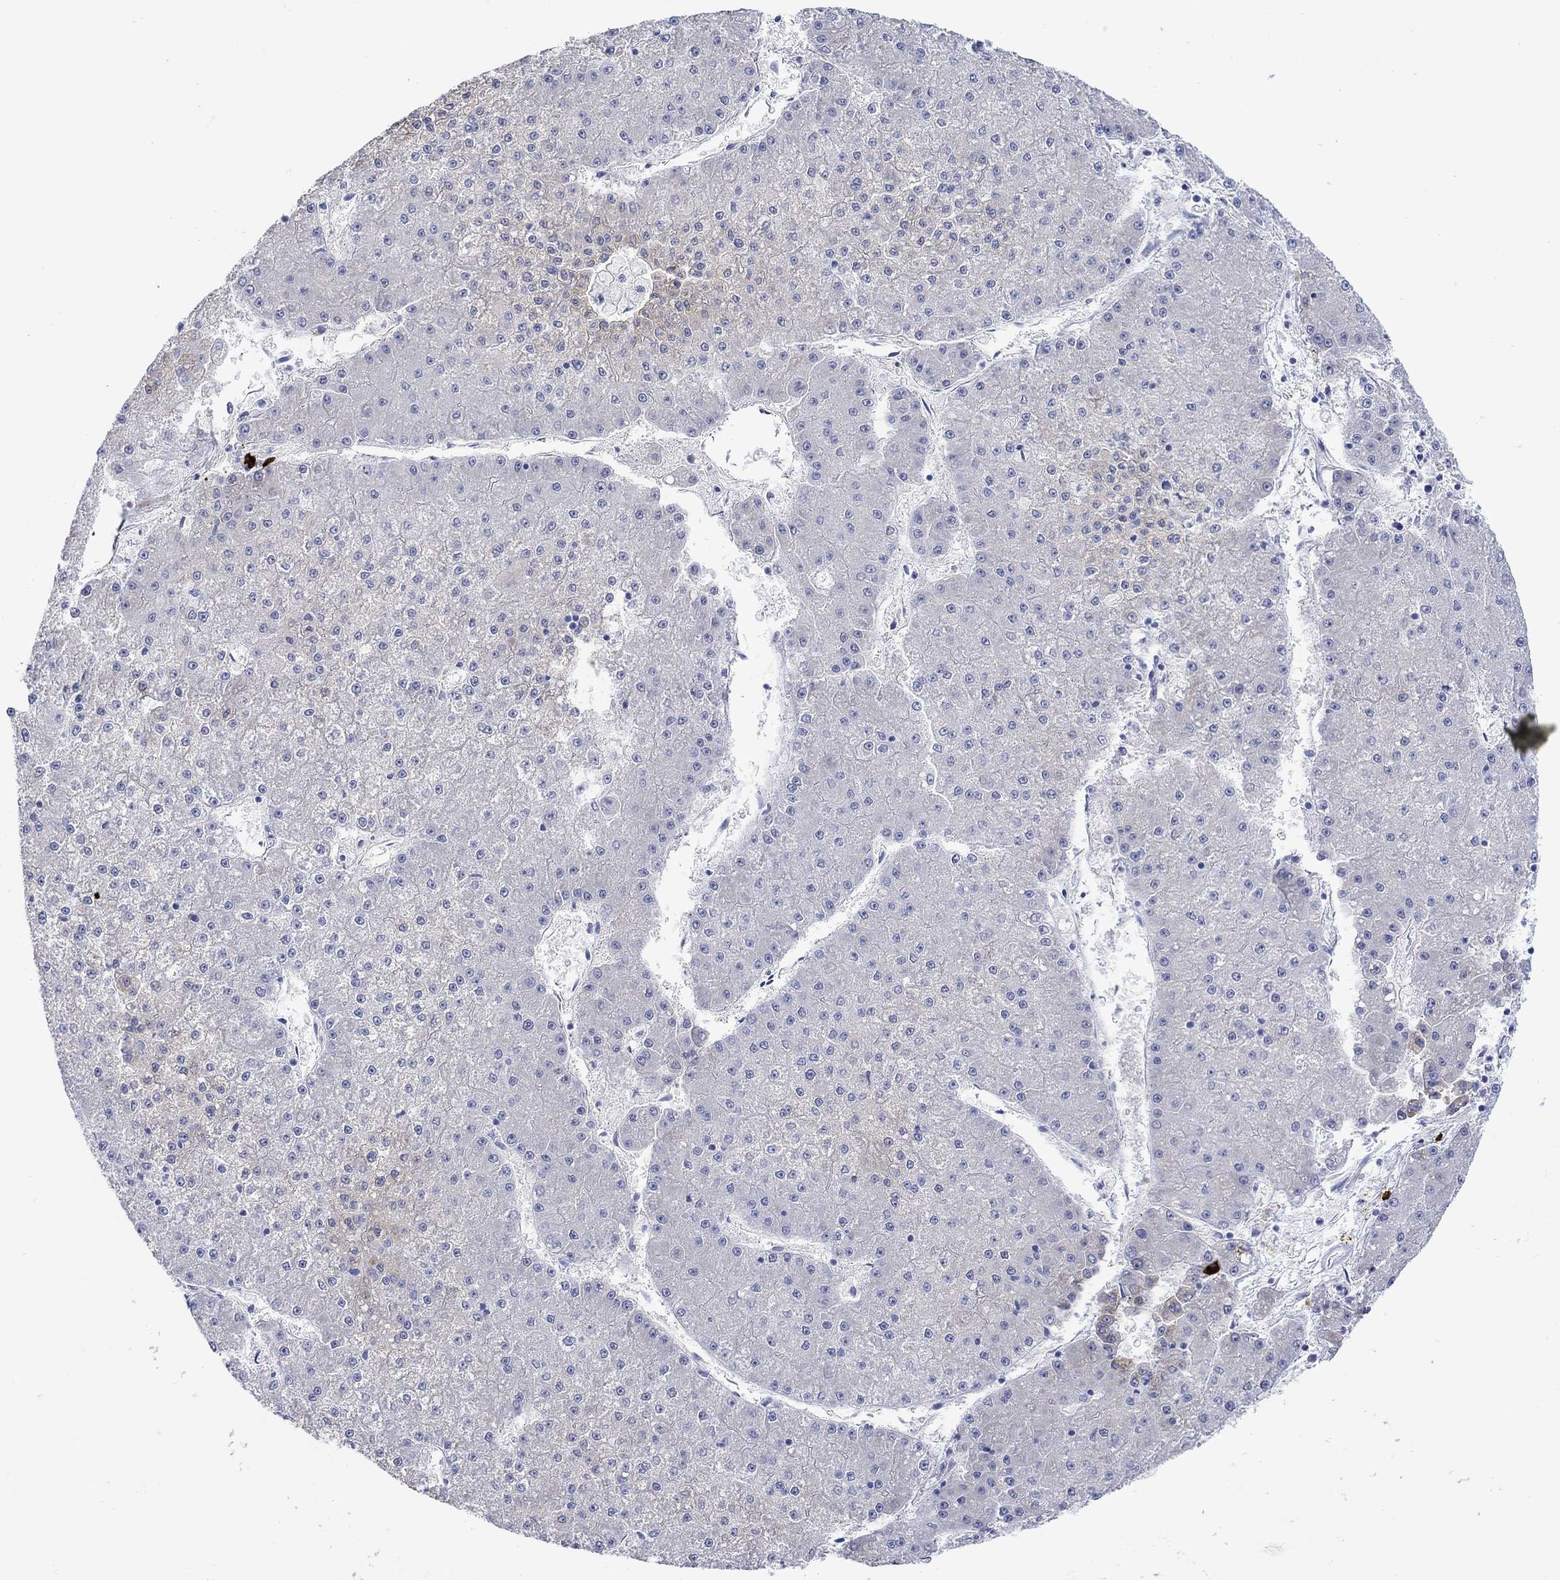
{"staining": {"intensity": "weak", "quantity": "<25%", "location": "cytoplasmic/membranous"}, "tissue": "liver cancer", "cell_type": "Tumor cells", "image_type": "cancer", "snomed": [{"axis": "morphology", "description": "Carcinoma, Hepatocellular, NOS"}, {"axis": "topography", "description": "Liver"}], "caption": "Immunohistochemistry (IHC) photomicrograph of human liver hepatocellular carcinoma stained for a protein (brown), which demonstrates no staining in tumor cells.", "gene": "P2RY6", "patient": {"sex": "male", "age": 73}}